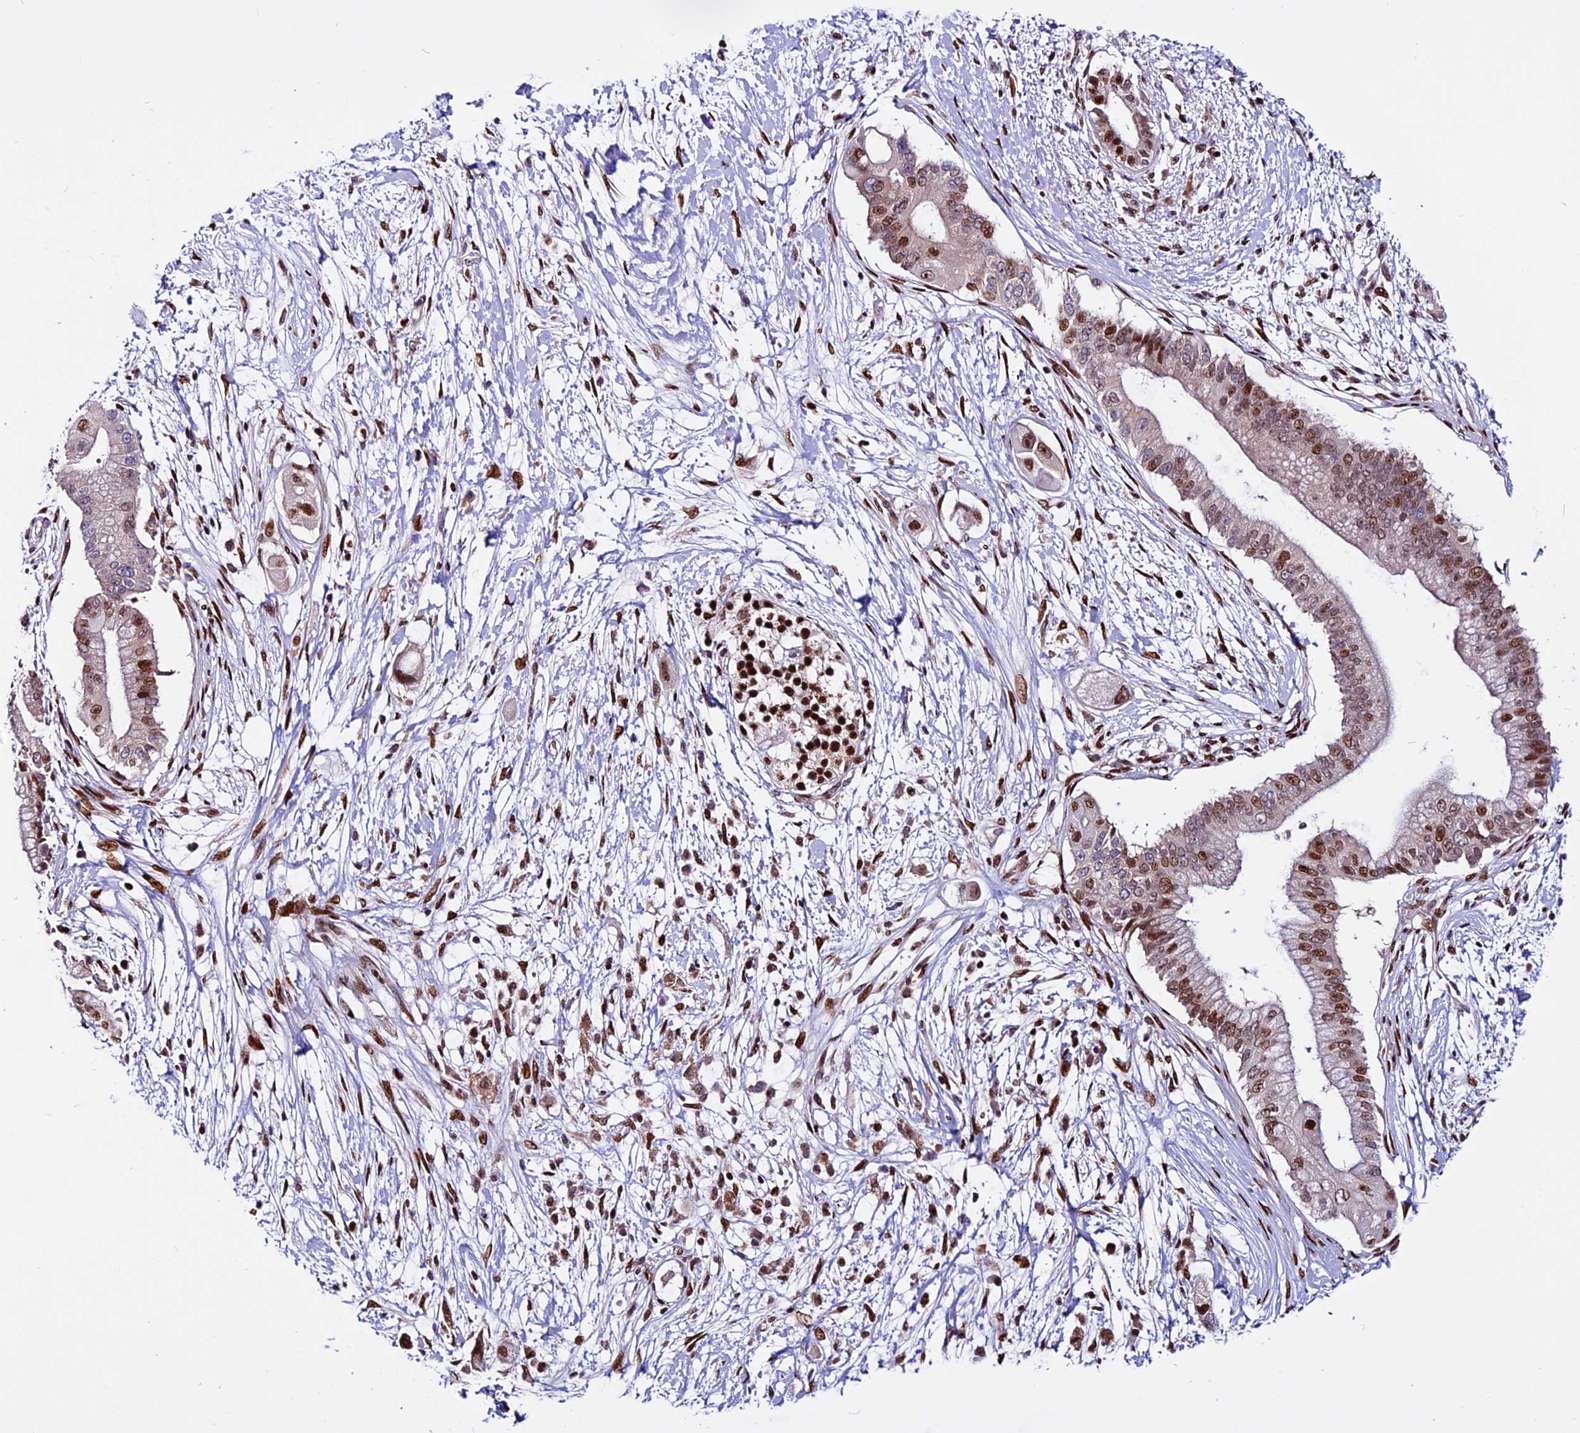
{"staining": {"intensity": "moderate", "quantity": ">75%", "location": "nuclear"}, "tissue": "pancreatic cancer", "cell_type": "Tumor cells", "image_type": "cancer", "snomed": [{"axis": "morphology", "description": "Adenocarcinoma, NOS"}, {"axis": "topography", "description": "Pancreas"}], "caption": "This image reveals IHC staining of pancreatic cancer (adenocarcinoma), with medium moderate nuclear staining in approximately >75% of tumor cells.", "gene": "RINL", "patient": {"sex": "male", "age": 68}}